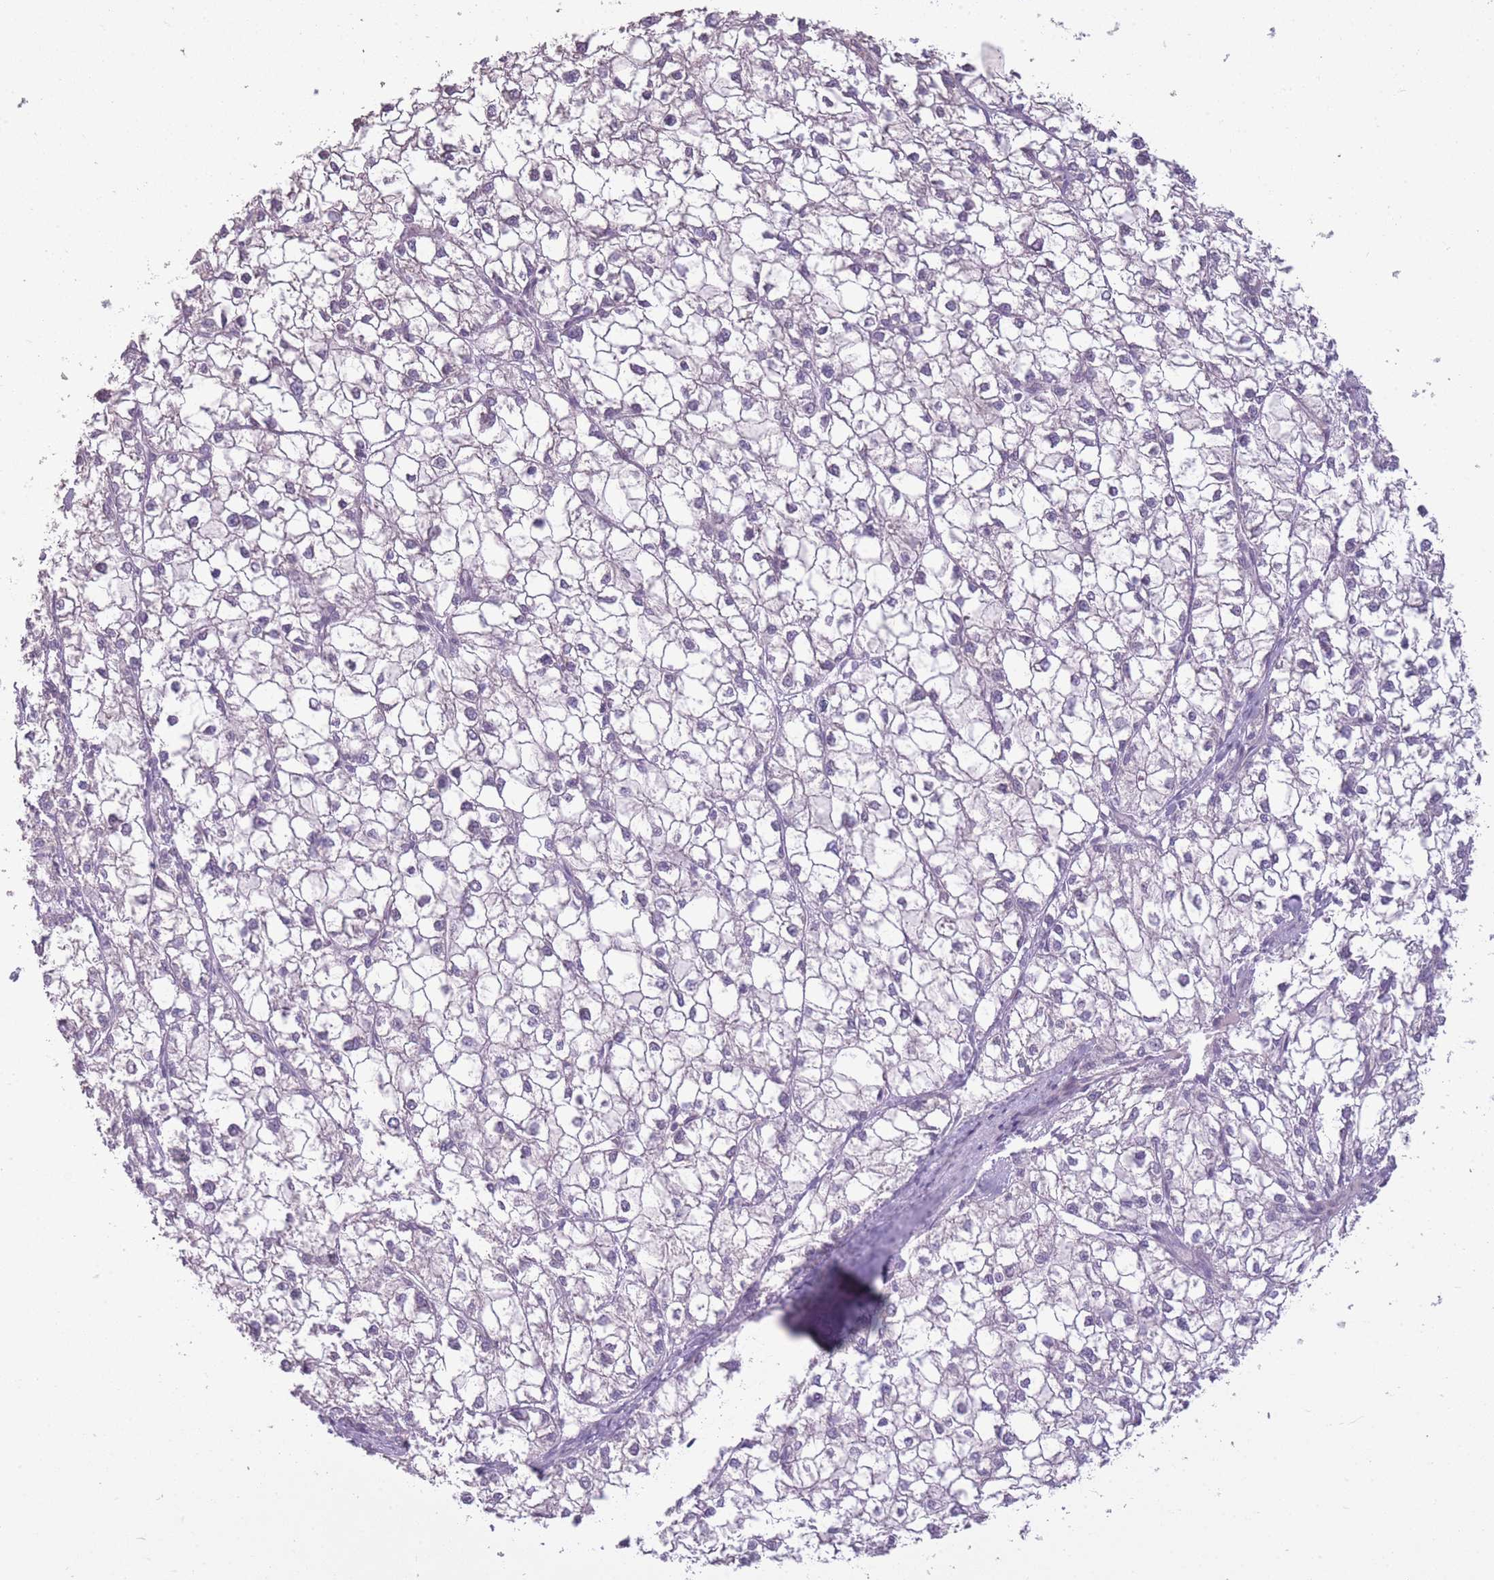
{"staining": {"intensity": "negative", "quantity": "none", "location": "none"}, "tissue": "liver cancer", "cell_type": "Tumor cells", "image_type": "cancer", "snomed": [{"axis": "morphology", "description": "Carcinoma, Hepatocellular, NOS"}, {"axis": "topography", "description": "Liver"}], "caption": "Liver cancer stained for a protein using immunohistochemistry shows no staining tumor cells.", "gene": "ZBTB24", "patient": {"sex": "female", "age": 43}}